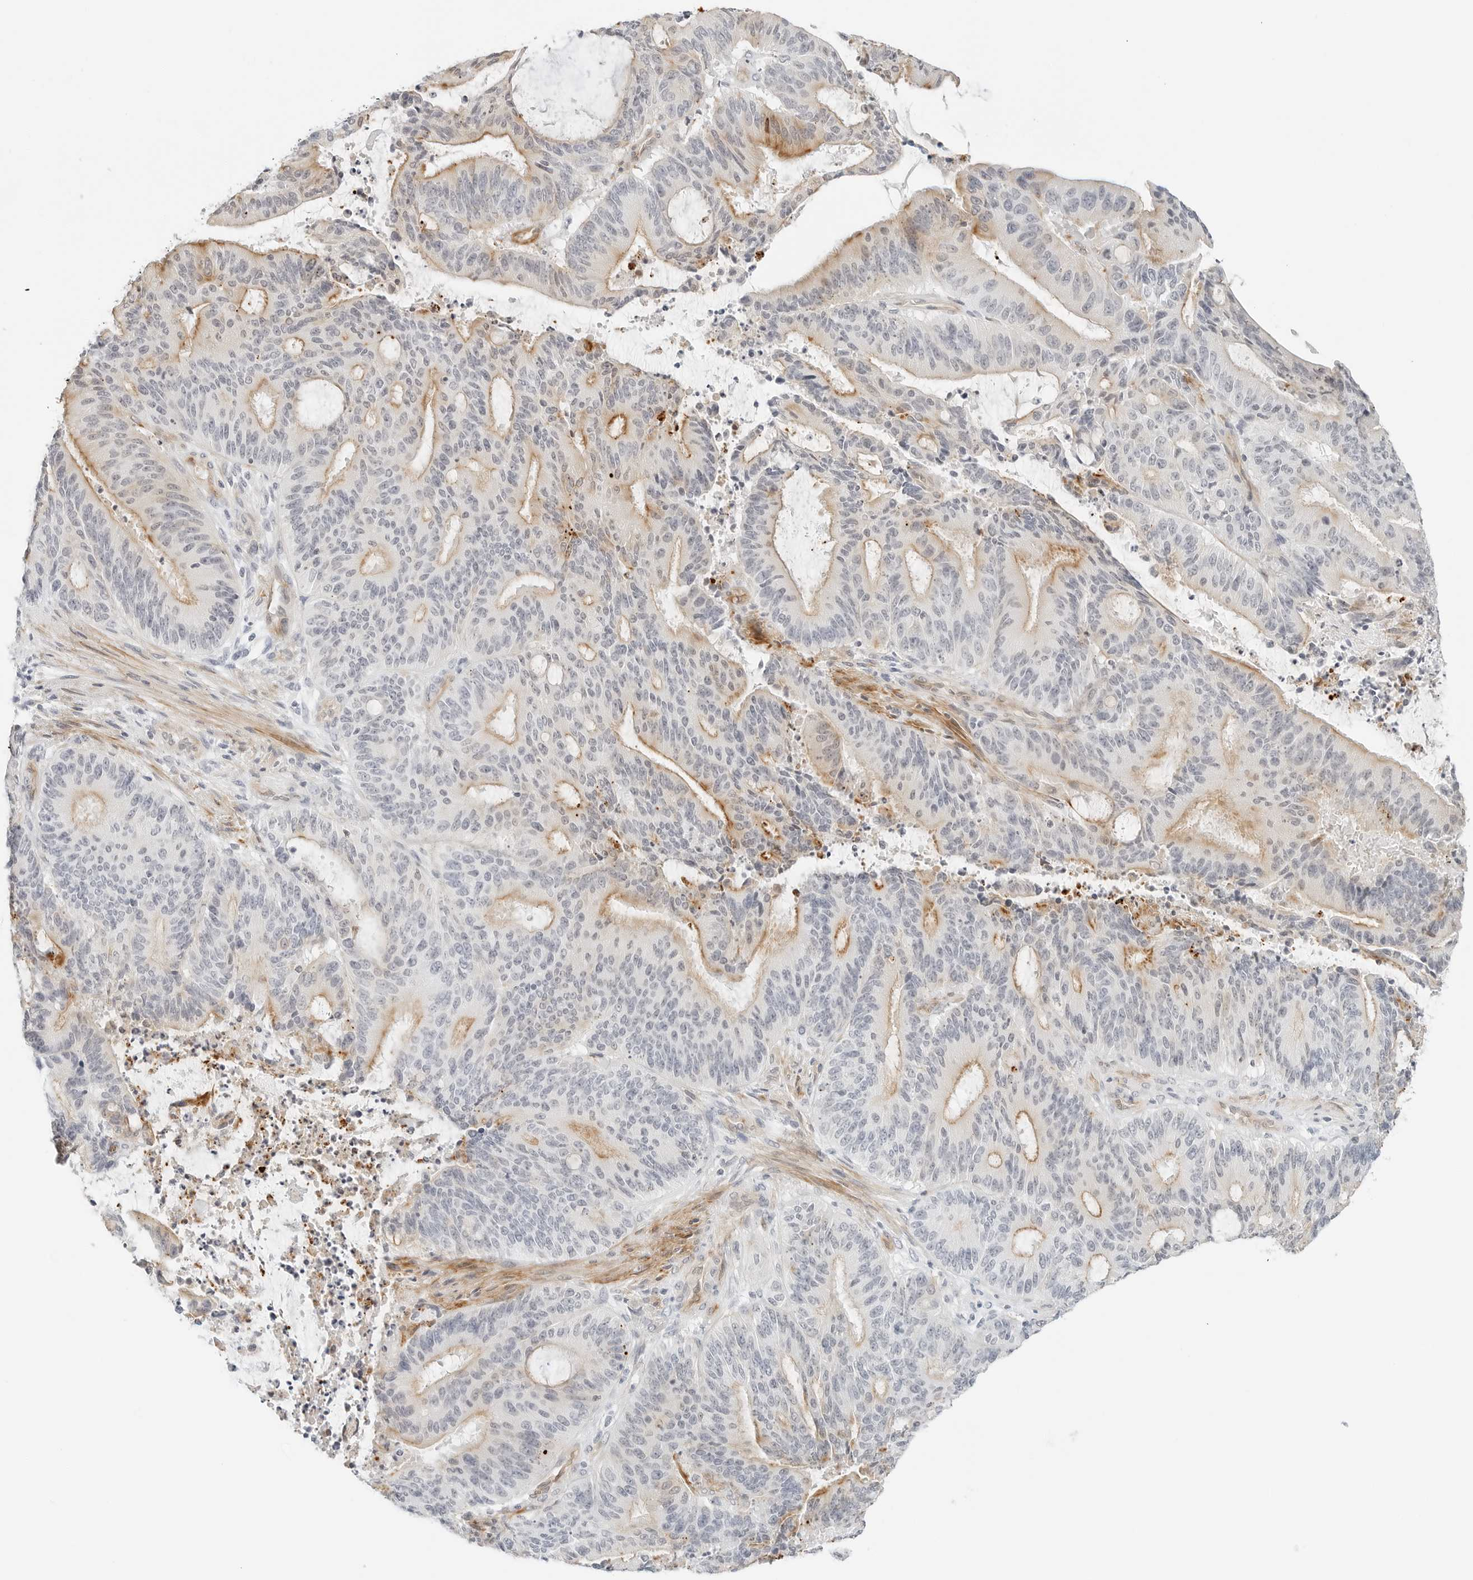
{"staining": {"intensity": "moderate", "quantity": "25%-75%", "location": "cytoplasmic/membranous"}, "tissue": "liver cancer", "cell_type": "Tumor cells", "image_type": "cancer", "snomed": [{"axis": "morphology", "description": "Normal tissue, NOS"}, {"axis": "morphology", "description": "Cholangiocarcinoma"}, {"axis": "topography", "description": "Liver"}, {"axis": "topography", "description": "Peripheral nerve tissue"}], "caption": "An IHC image of tumor tissue is shown. Protein staining in brown shows moderate cytoplasmic/membranous positivity in liver cholangiocarcinoma within tumor cells.", "gene": "IQCC", "patient": {"sex": "female", "age": 73}}